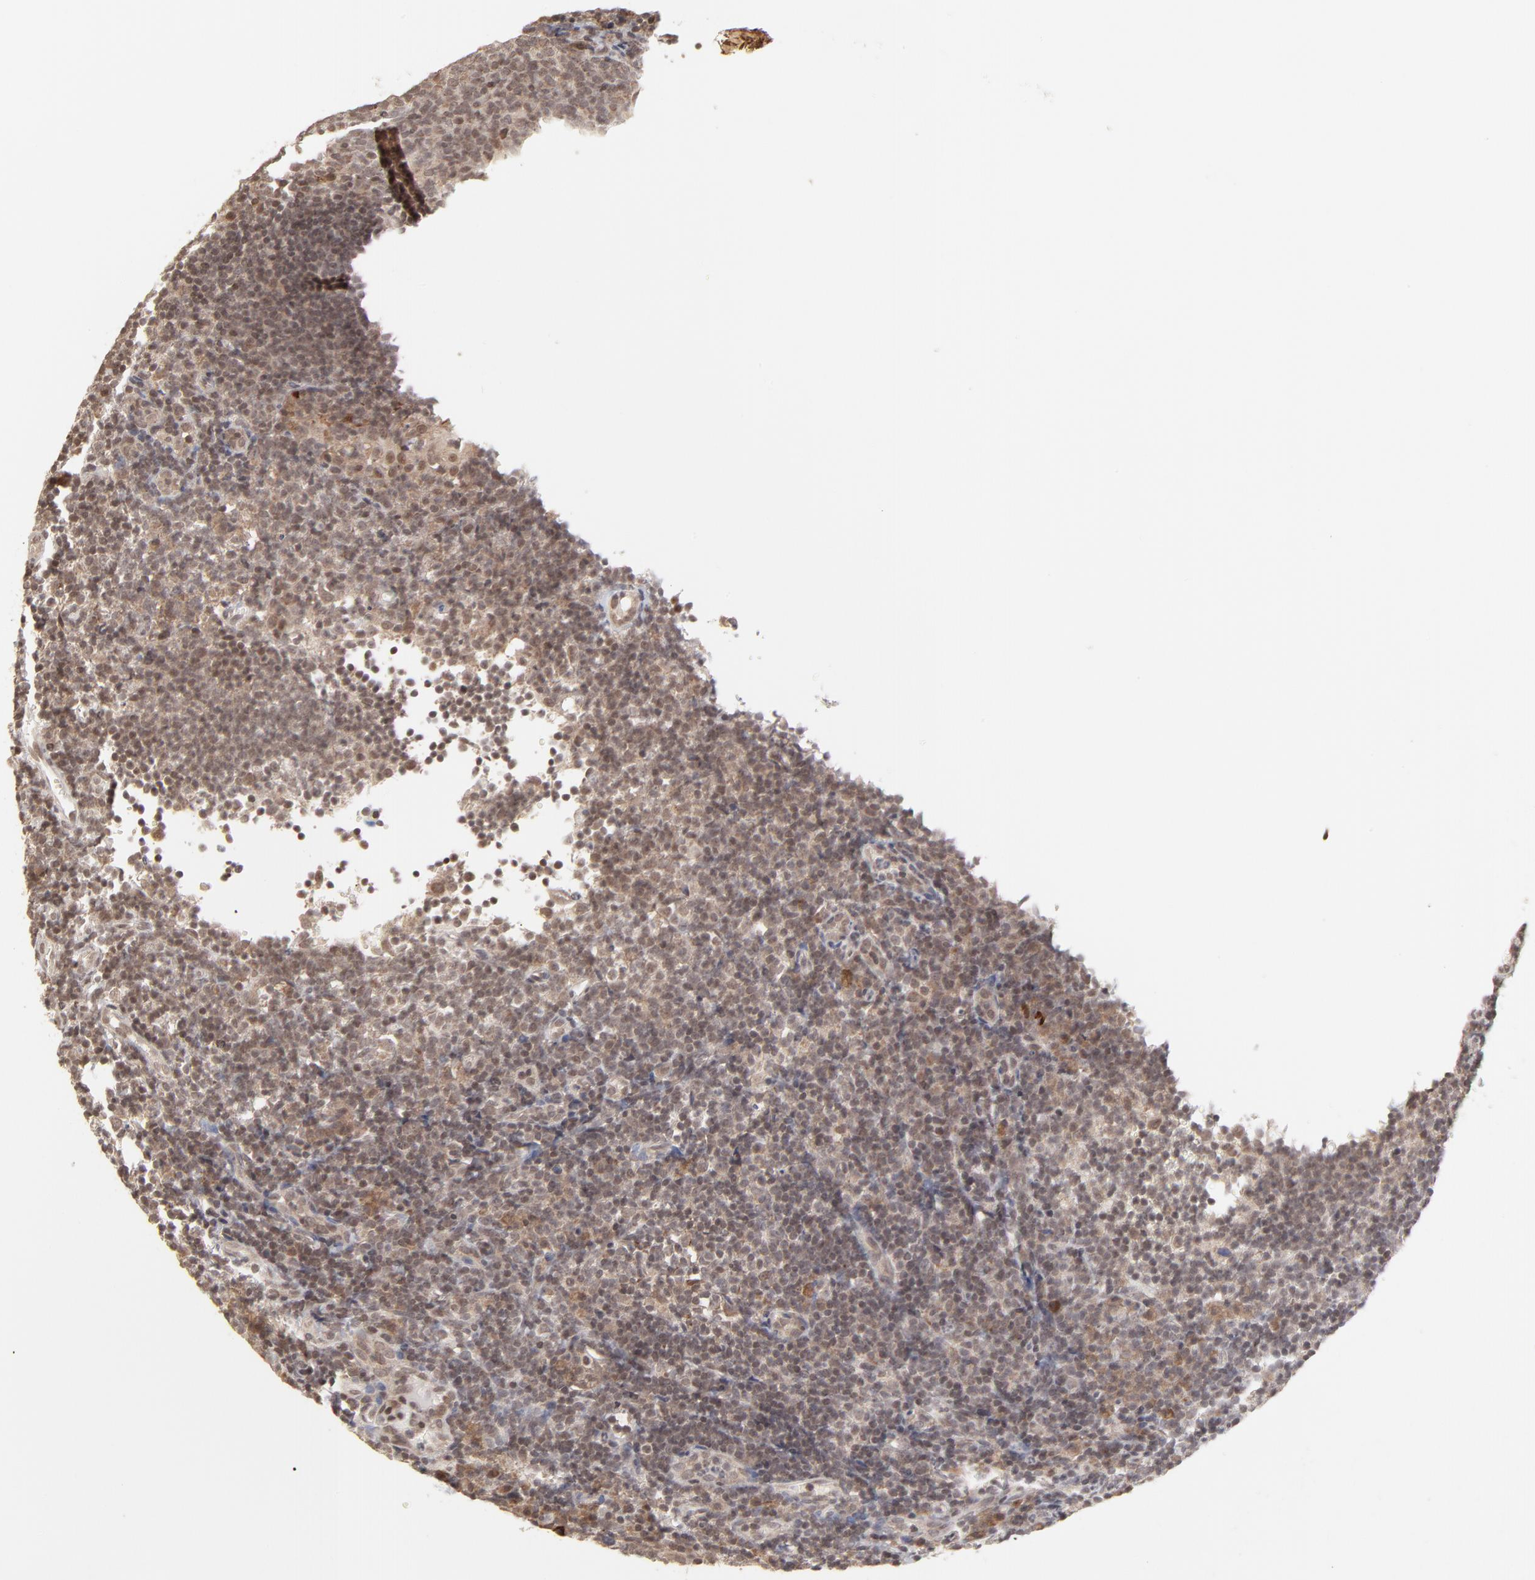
{"staining": {"intensity": "weak", "quantity": ">75%", "location": "nuclear"}, "tissue": "tonsil", "cell_type": "Germinal center cells", "image_type": "normal", "snomed": [{"axis": "morphology", "description": "Normal tissue, NOS"}, {"axis": "topography", "description": "Tonsil"}], "caption": "Brown immunohistochemical staining in normal human tonsil exhibits weak nuclear expression in about >75% of germinal center cells.", "gene": "ARIH1", "patient": {"sex": "female", "age": 40}}